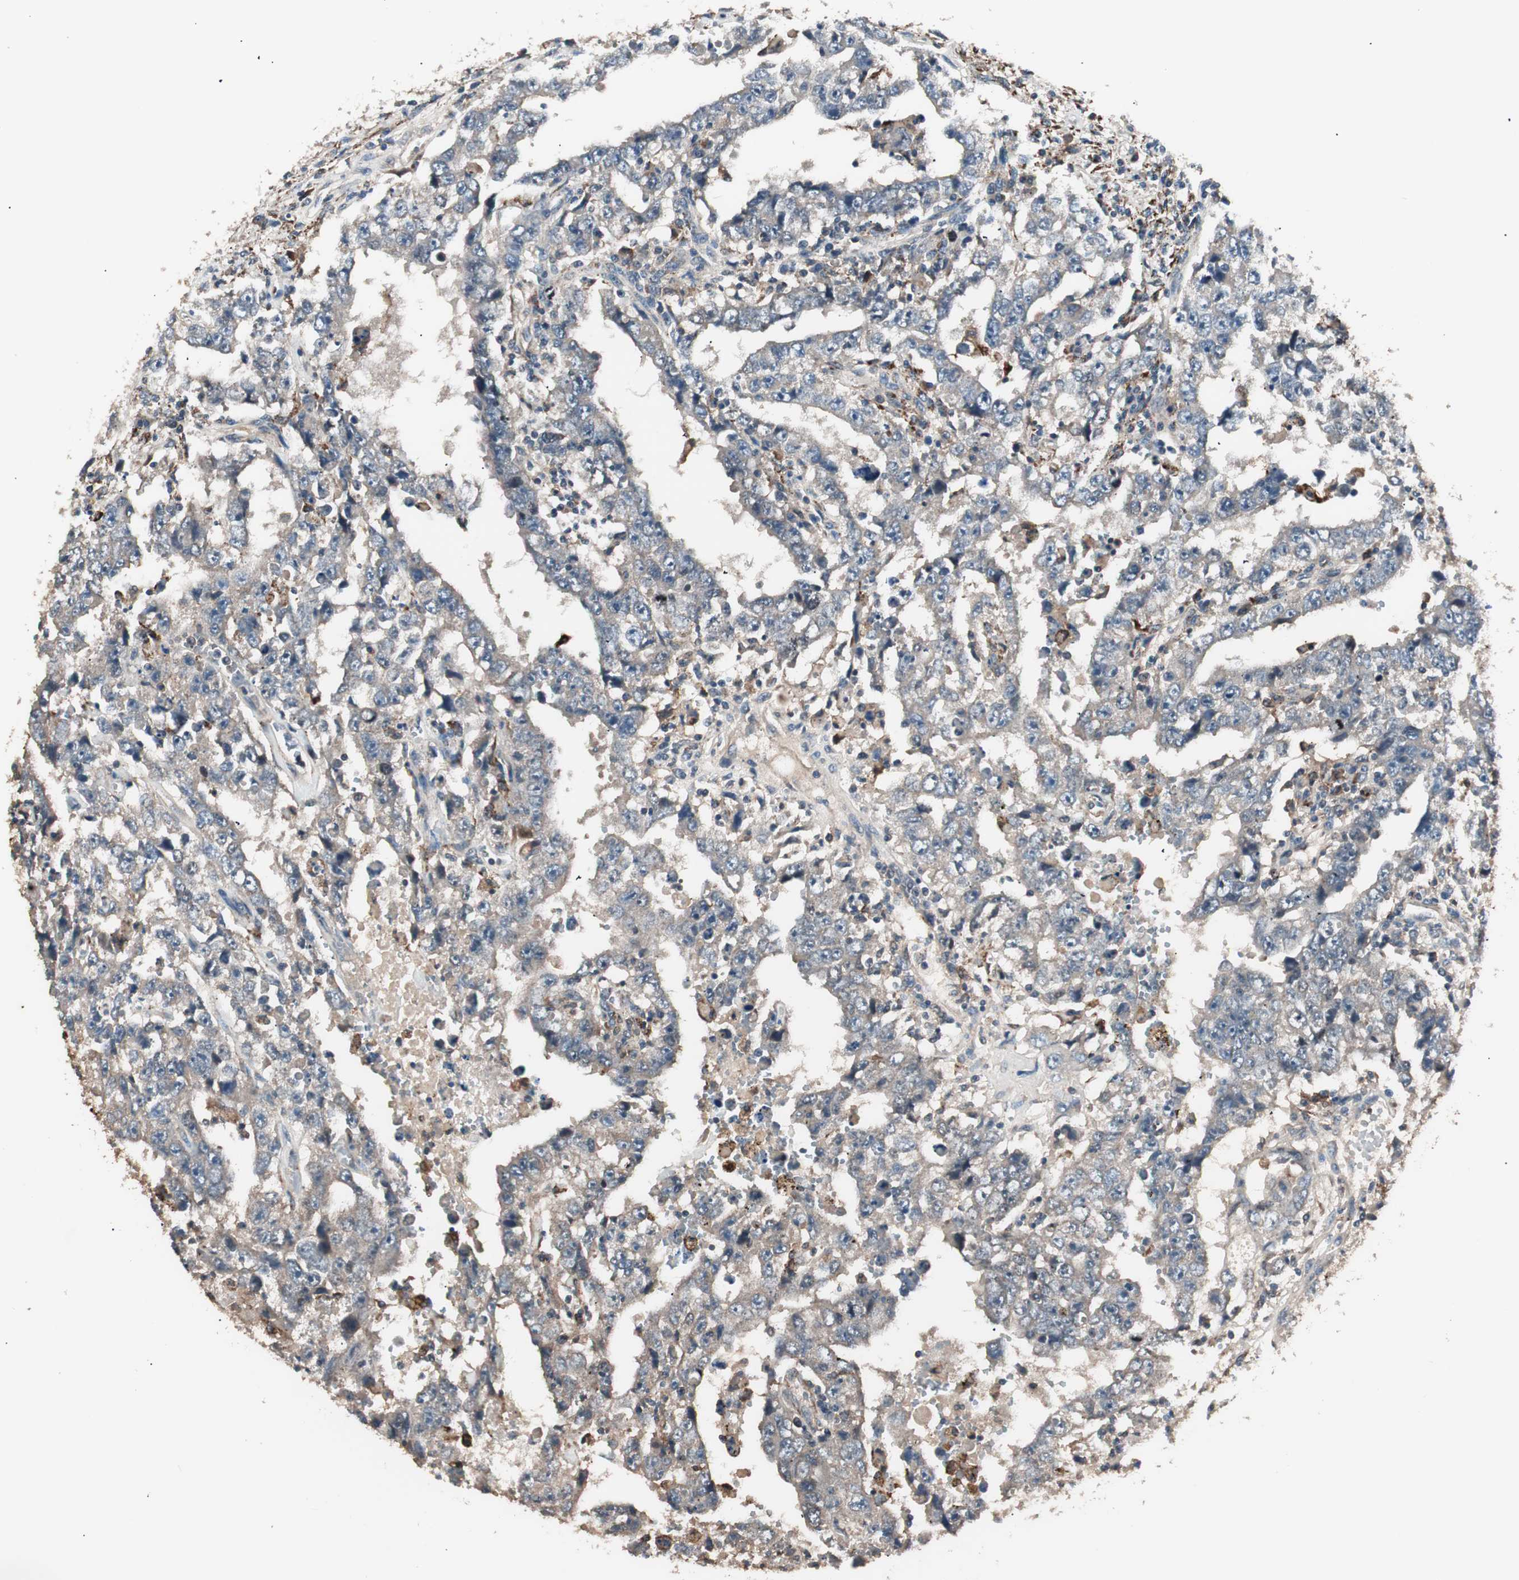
{"staining": {"intensity": "weak", "quantity": ">75%", "location": "cytoplasmic/membranous"}, "tissue": "testis cancer", "cell_type": "Tumor cells", "image_type": "cancer", "snomed": [{"axis": "morphology", "description": "Carcinoma, Embryonal, NOS"}, {"axis": "topography", "description": "Testis"}], "caption": "Immunohistochemical staining of human embryonal carcinoma (testis) exhibits weak cytoplasmic/membranous protein staining in approximately >75% of tumor cells.", "gene": "NFRKB", "patient": {"sex": "male", "age": 26}}